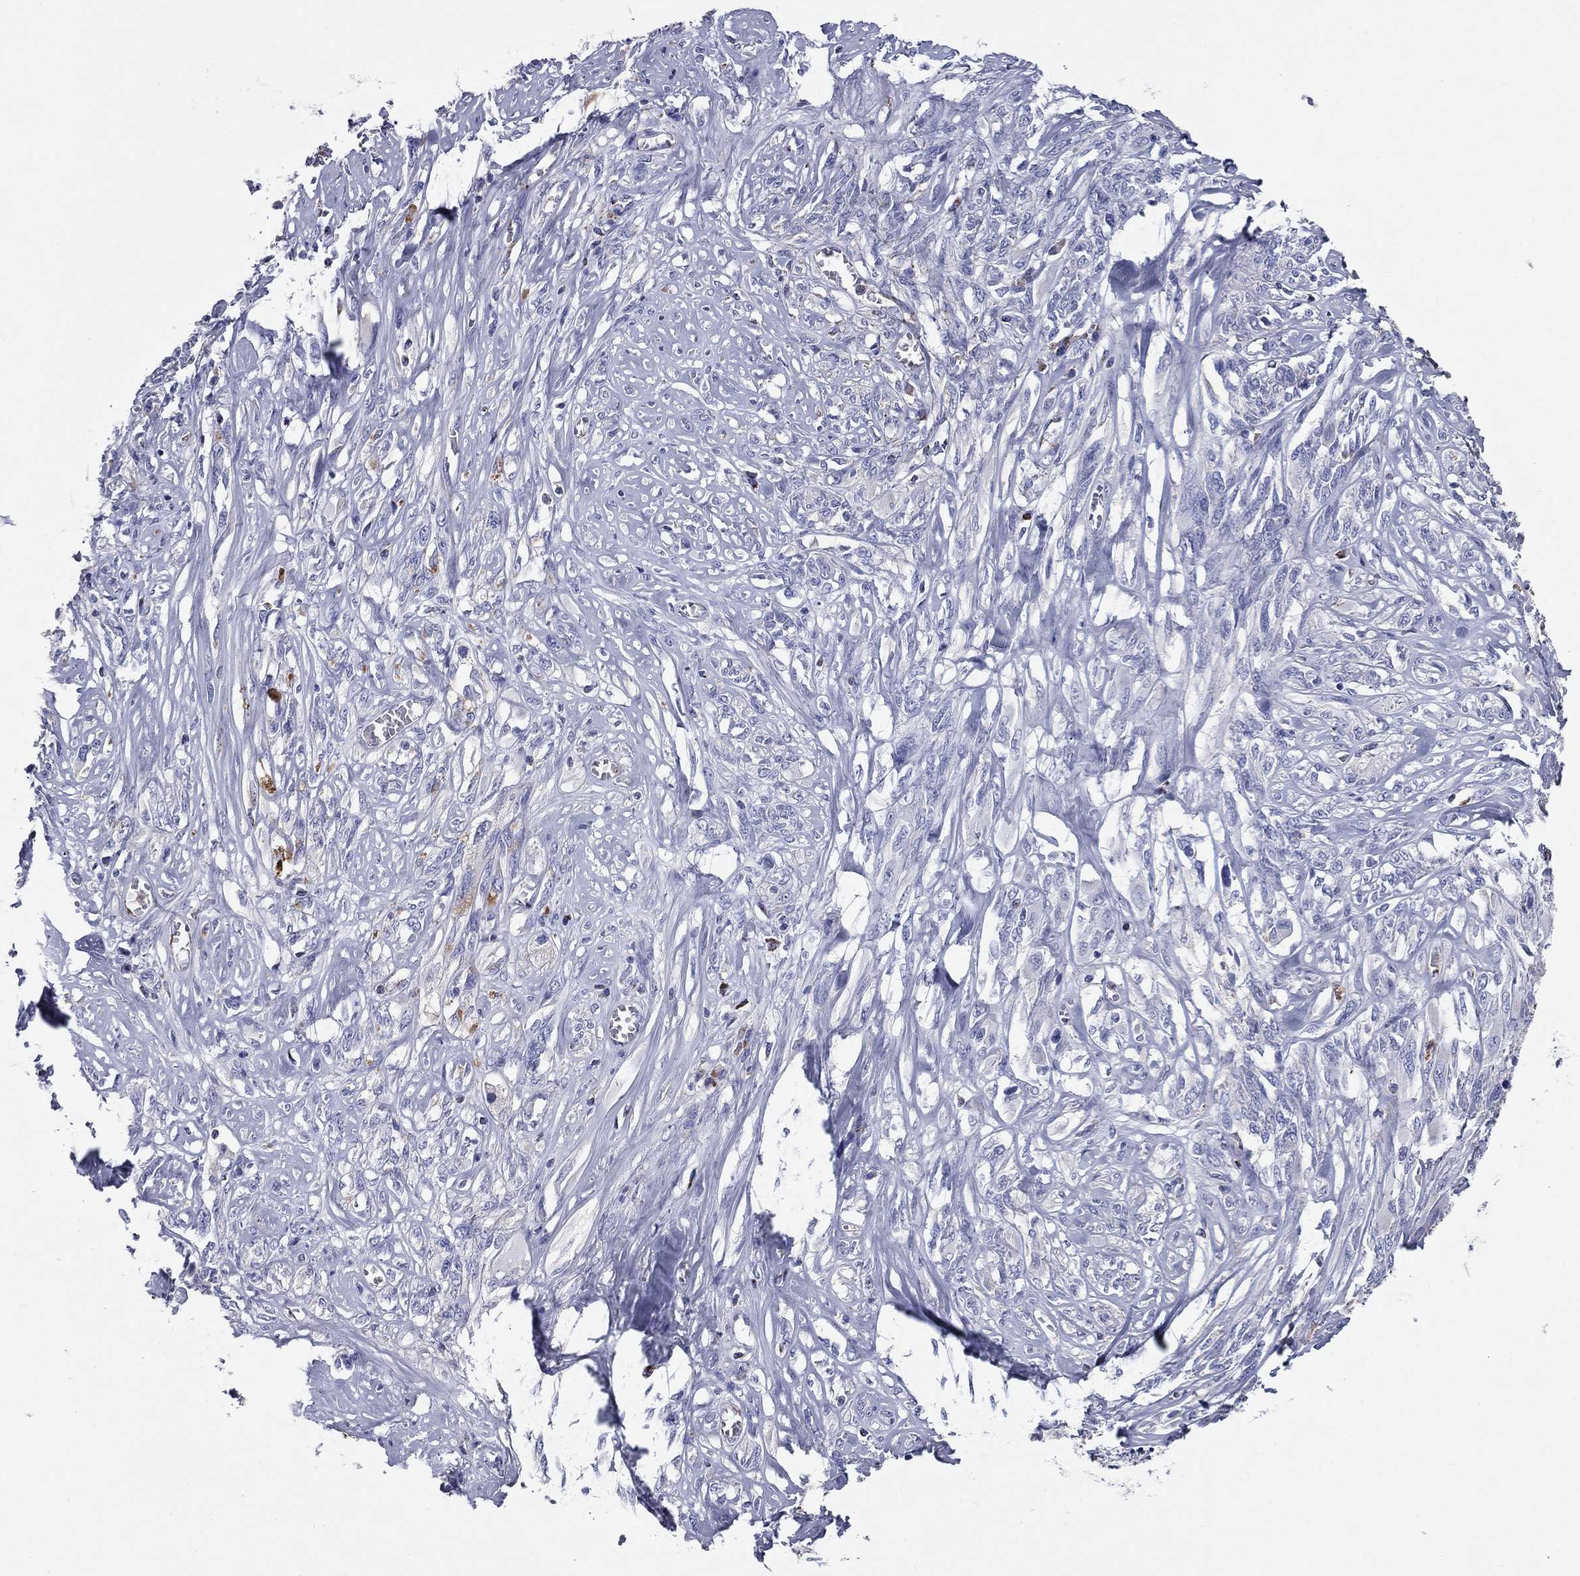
{"staining": {"intensity": "negative", "quantity": "none", "location": "none"}, "tissue": "melanoma", "cell_type": "Tumor cells", "image_type": "cancer", "snomed": [{"axis": "morphology", "description": "Malignant melanoma, NOS"}, {"axis": "topography", "description": "Skin"}], "caption": "Image shows no significant protein staining in tumor cells of melanoma. (Brightfield microscopy of DAB immunohistochemistry at high magnification).", "gene": "NDUFA4L2", "patient": {"sex": "female", "age": 91}}